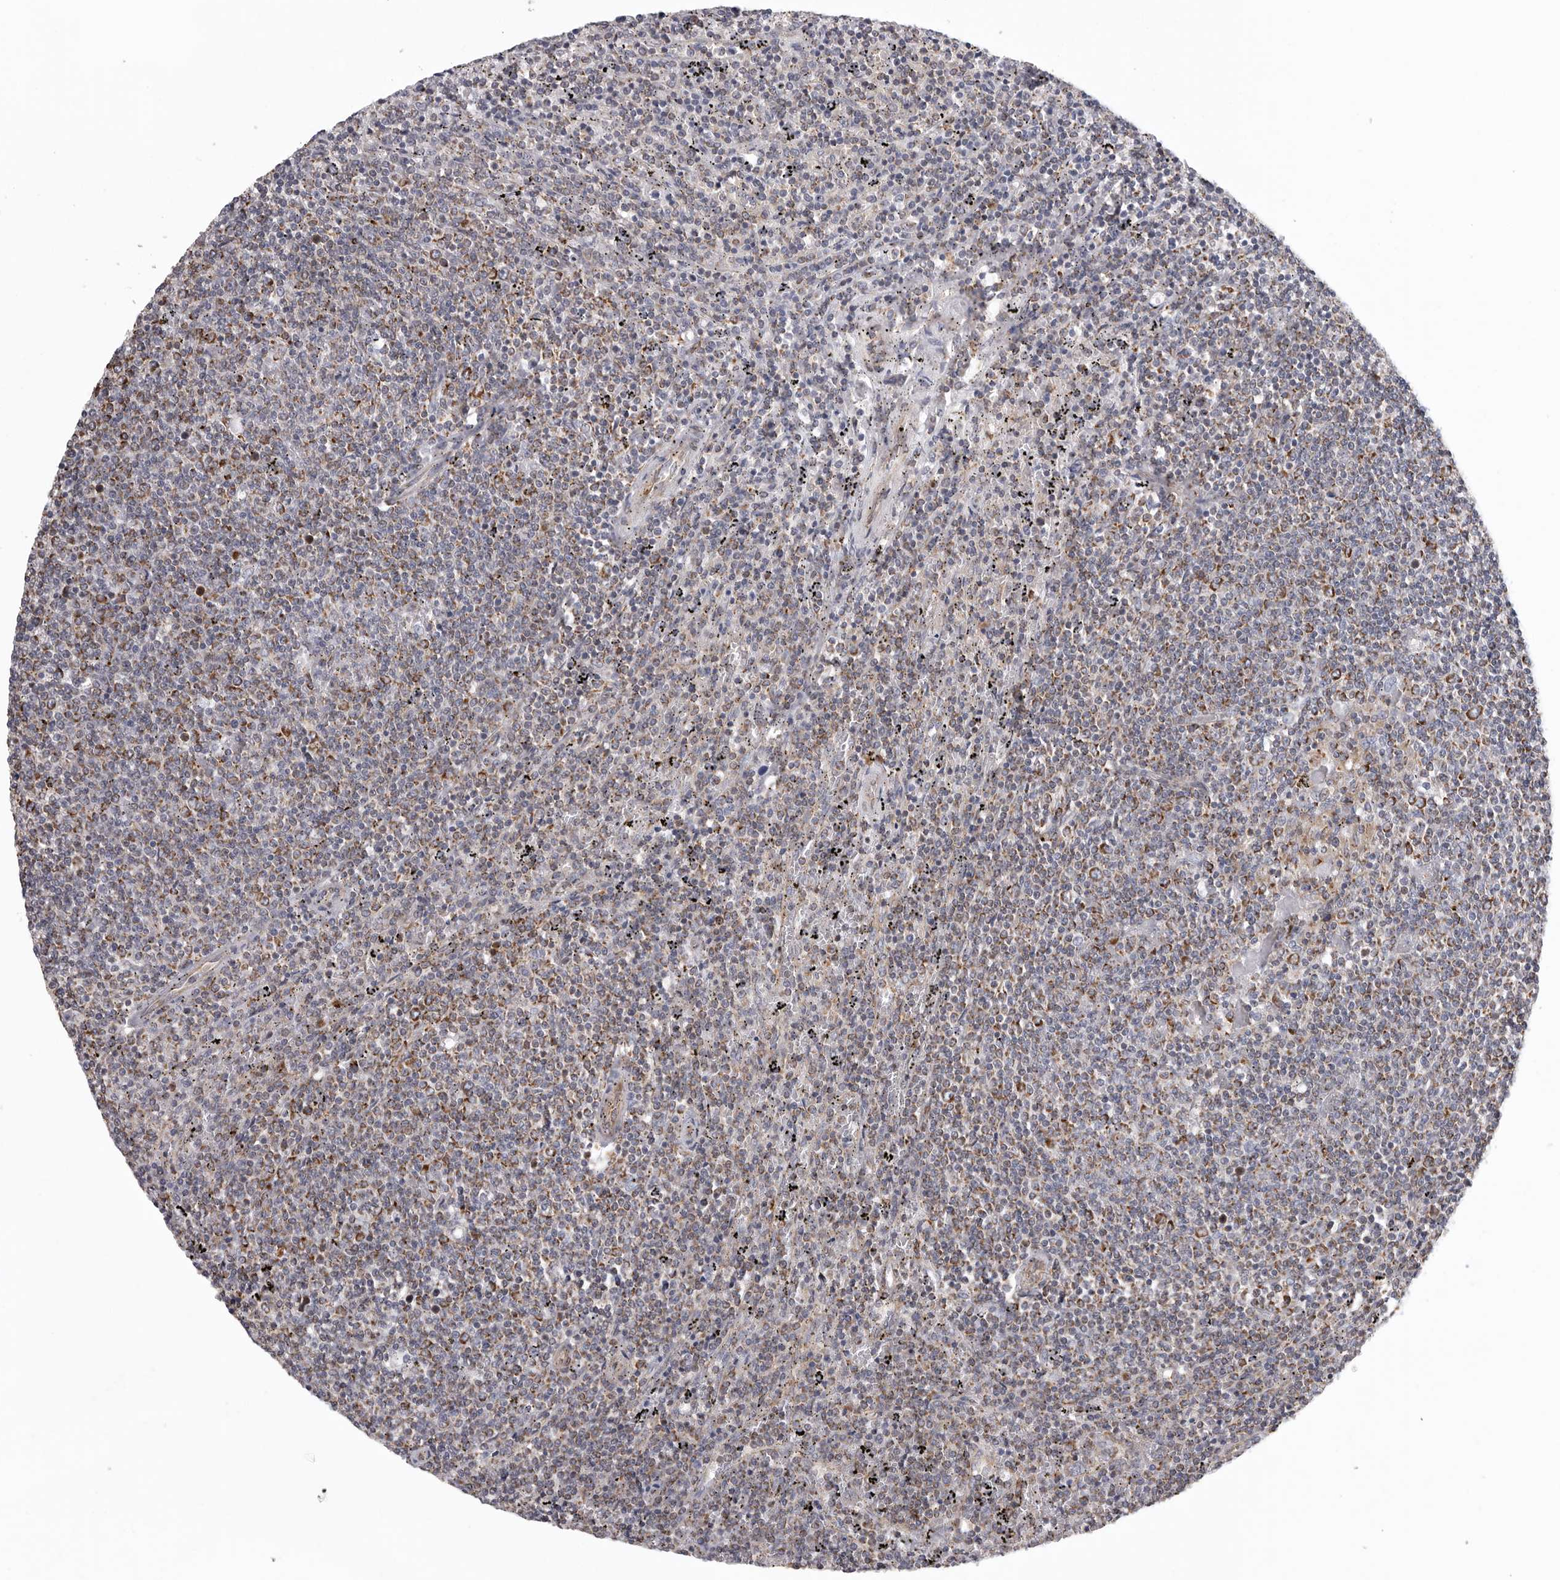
{"staining": {"intensity": "moderate", "quantity": "<25%", "location": "cytoplasmic/membranous"}, "tissue": "lymphoma", "cell_type": "Tumor cells", "image_type": "cancer", "snomed": [{"axis": "morphology", "description": "Malignant lymphoma, non-Hodgkin's type, Low grade"}, {"axis": "topography", "description": "Spleen"}], "caption": "Immunohistochemical staining of lymphoma shows moderate cytoplasmic/membranous protein positivity in about <25% of tumor cells.", "gene": "FKBP8", "patient": {"sex": "female", "age": 50}}